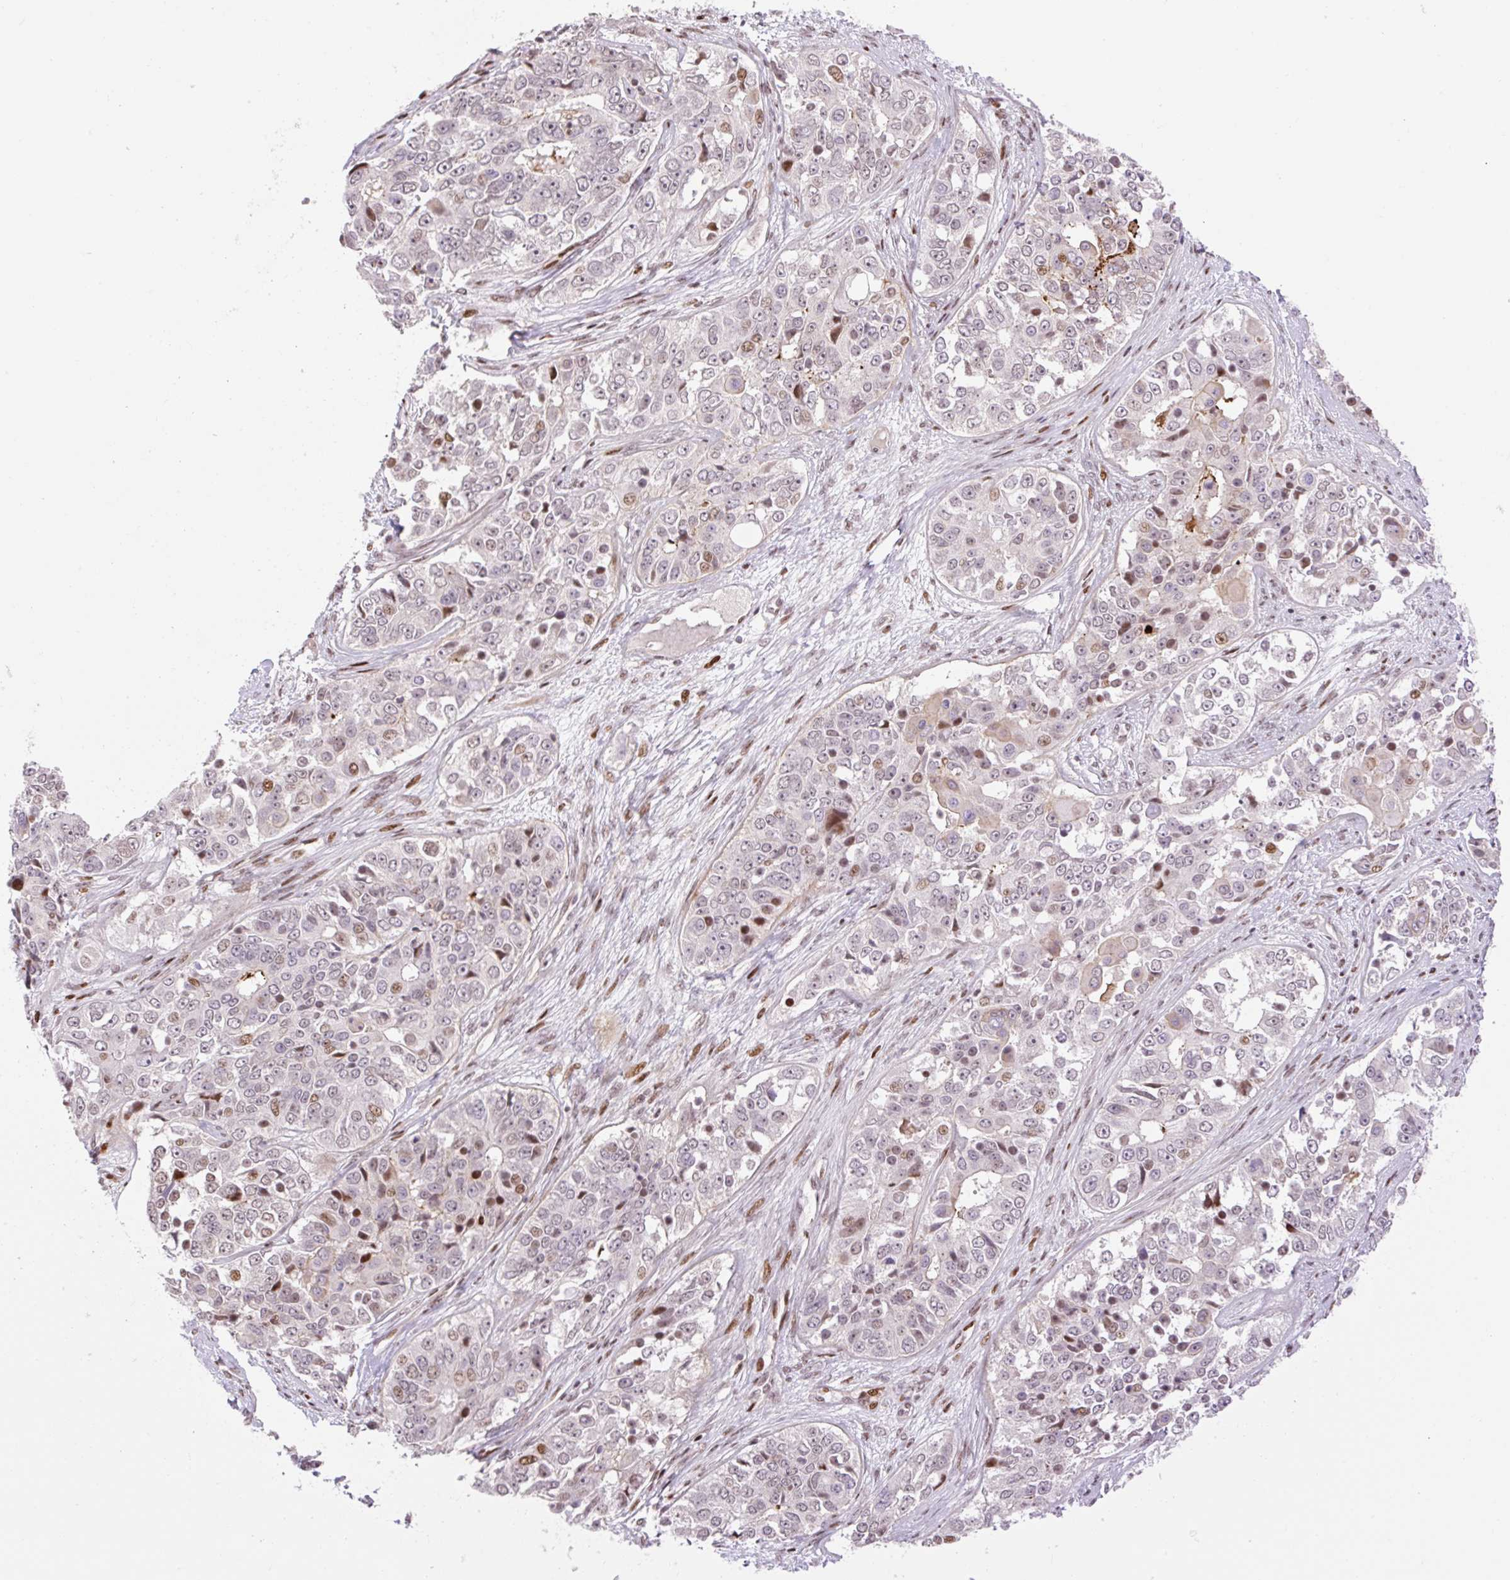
{"staining": {"intensity": "moderate", "quantity": "<25%", "location": "nuclear"}, "tissue": "ovarian cancer", "cell_type": "Tumor cells", "image_type": "cancer", "snomed": [{"axis": "morphology", "description": "Carcinoma, endometroid"}, {"axis": "topography", "description": "Ovary"}], "caption": "Protein positivity by immunohistochemistry exhibits moderate nuclear positivity in approximately <25% of tumor cells in ovarian endometroid carcinoma. Nuclei are stained in blue.", "gene": "RIPPLY3", "patient": {"sex": "female", "age": 51}}